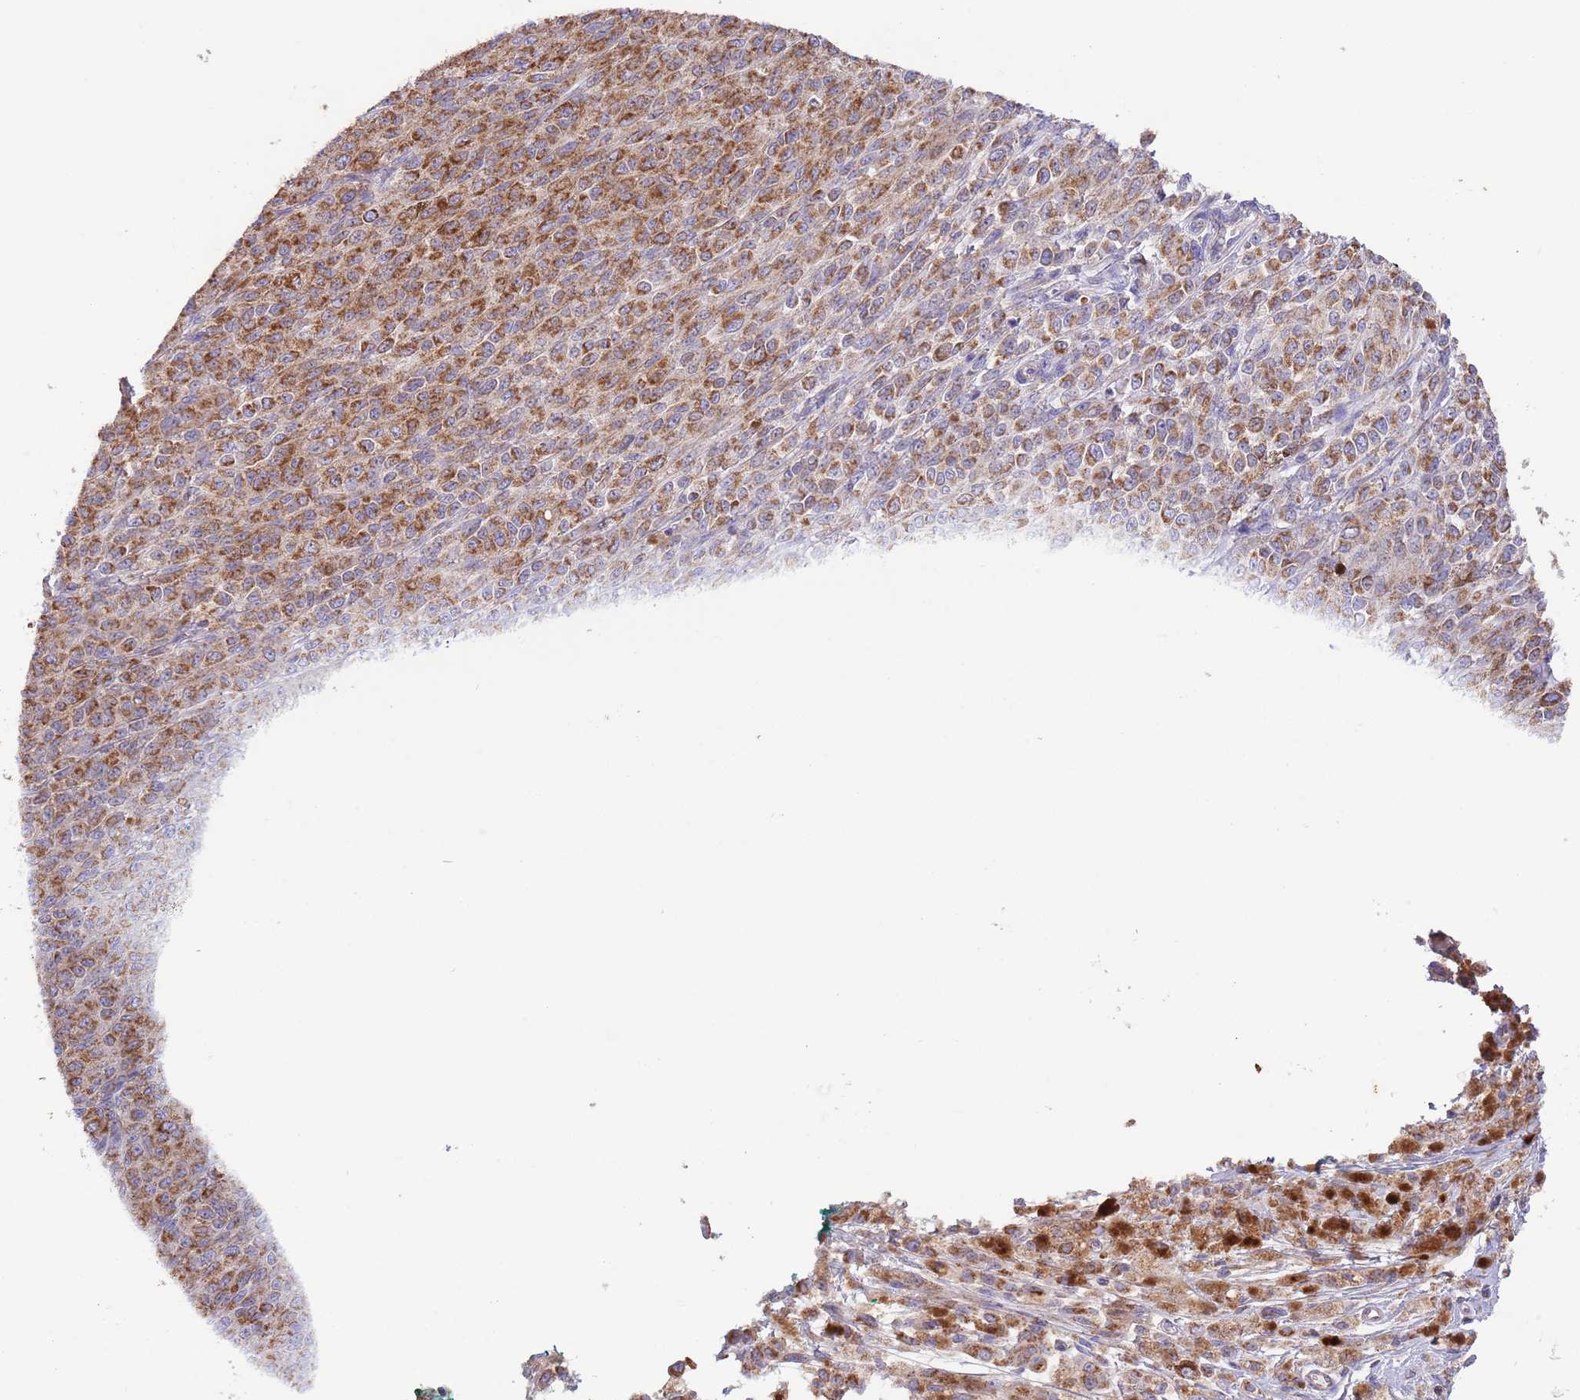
{"staining": {"intensity": "strong", "quantity": ">75%", "location": "cytoplasmic/membranous"}, "tissue": "melanoma", "cell_type": "Tumor cells", "image_type": "cancer", "snomed": [{"axis": "morphology", "description": "Malignant melanoma, NOS"}, {"axis": "topography", "description": "Skin"}], "caption": "This histopathology image shows immunohistochemistry (IHC) staining of human melanoma, with high strong cytoplasmic/membranous positivity in about >75% of tumor cells.", "gene": "DNAJA3", "patient": {"sex": "female", "age": 52}}